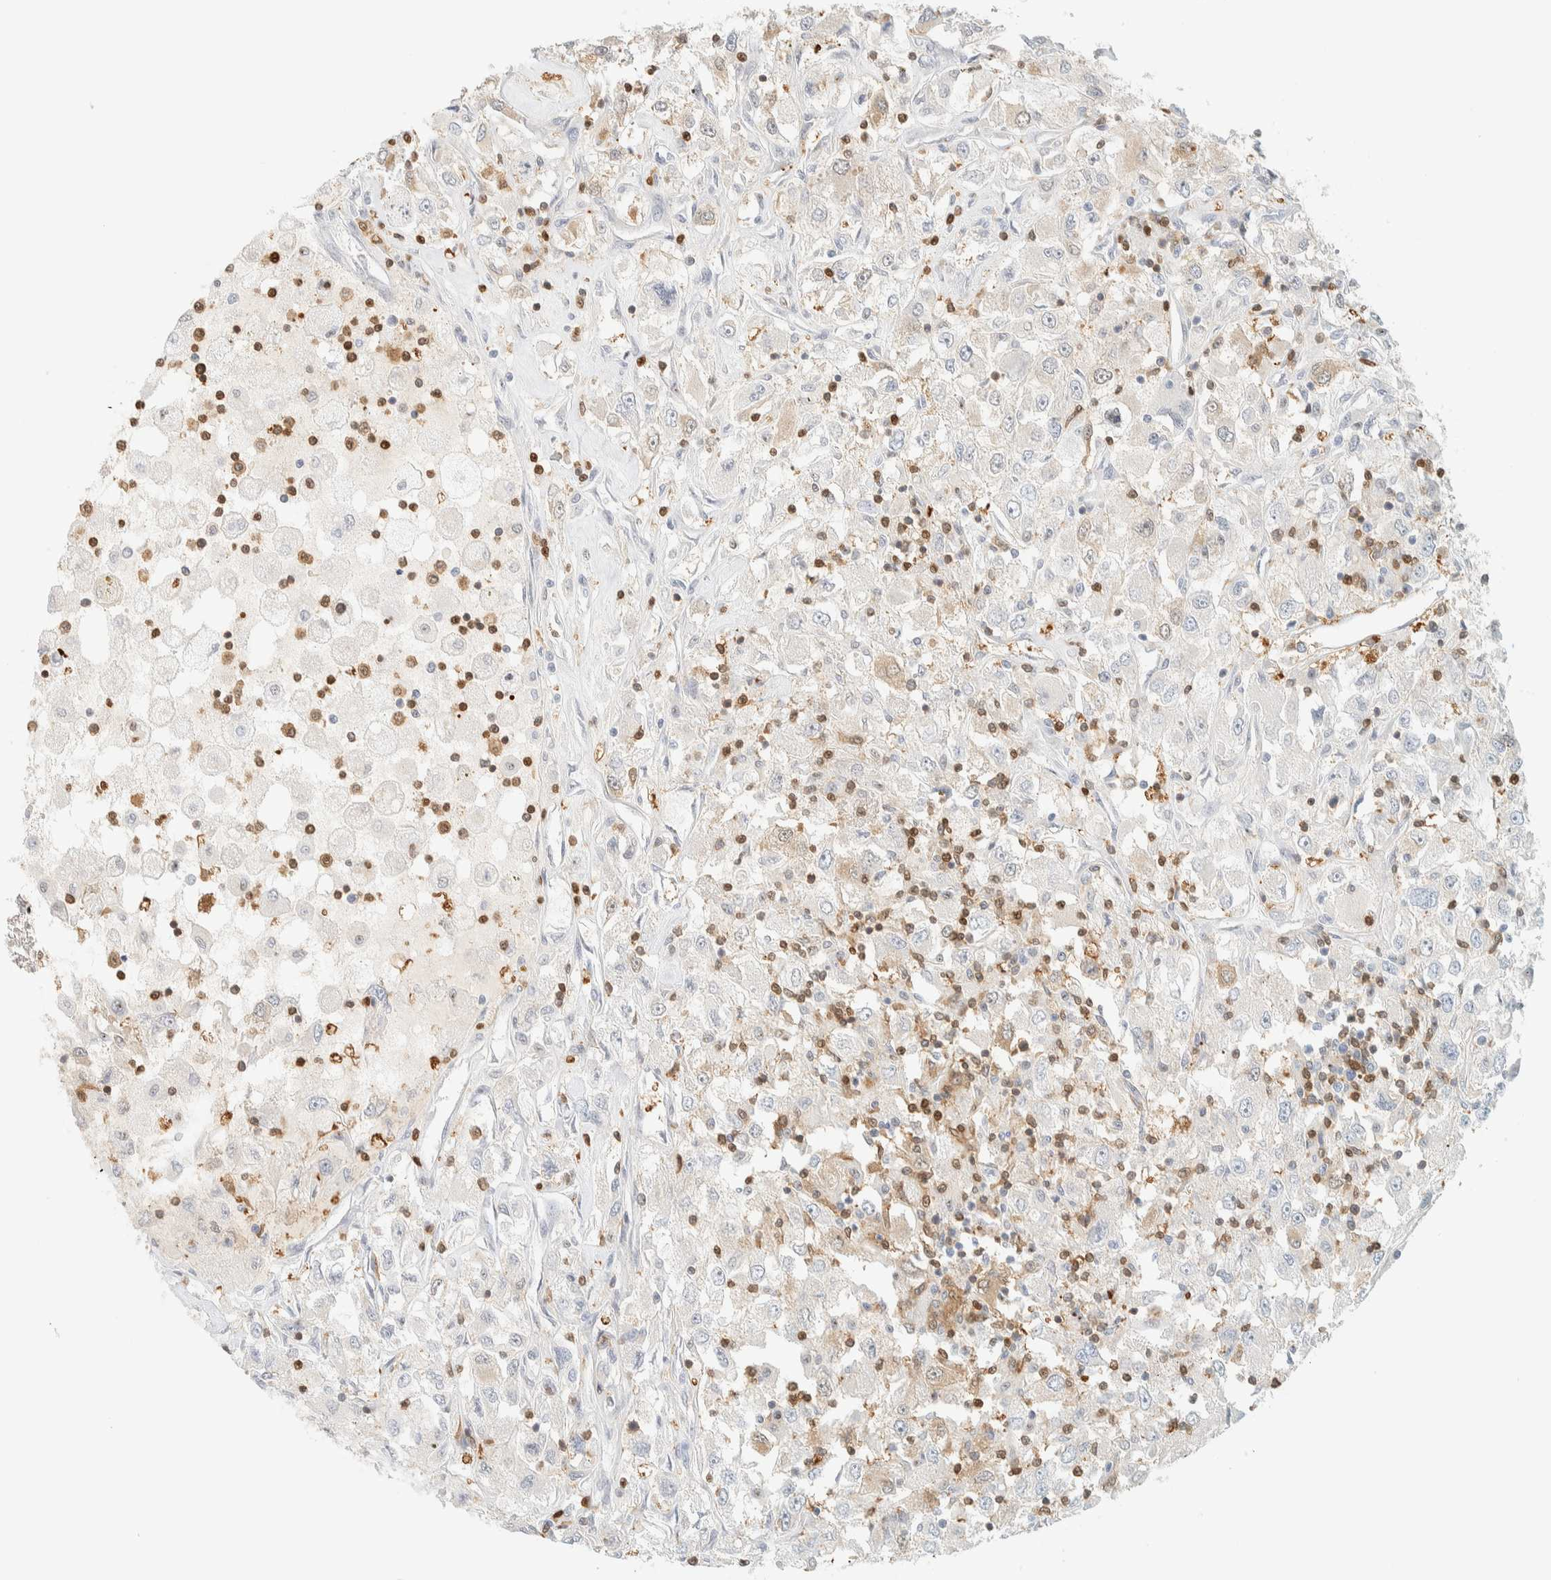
{"staining": {"intensity": "negative", "quantity": "none", "location": "none"}, "tissue": "renal cancer", "cell_type": "Tumor cells", "image_type": "cancer", "snomed": [{"axis": "morphology", "description": "Adenocarcinoma, NOS"}, {"axis": "topography", "description": "Kidney"}], "caption": "Human renal adenocarcinoma stained for a protein using immunohistochemistry demonstrates no positivity in tumor cells.", "gene": "ZBTB37", "patient": {"sex": "female", "age": 52}}